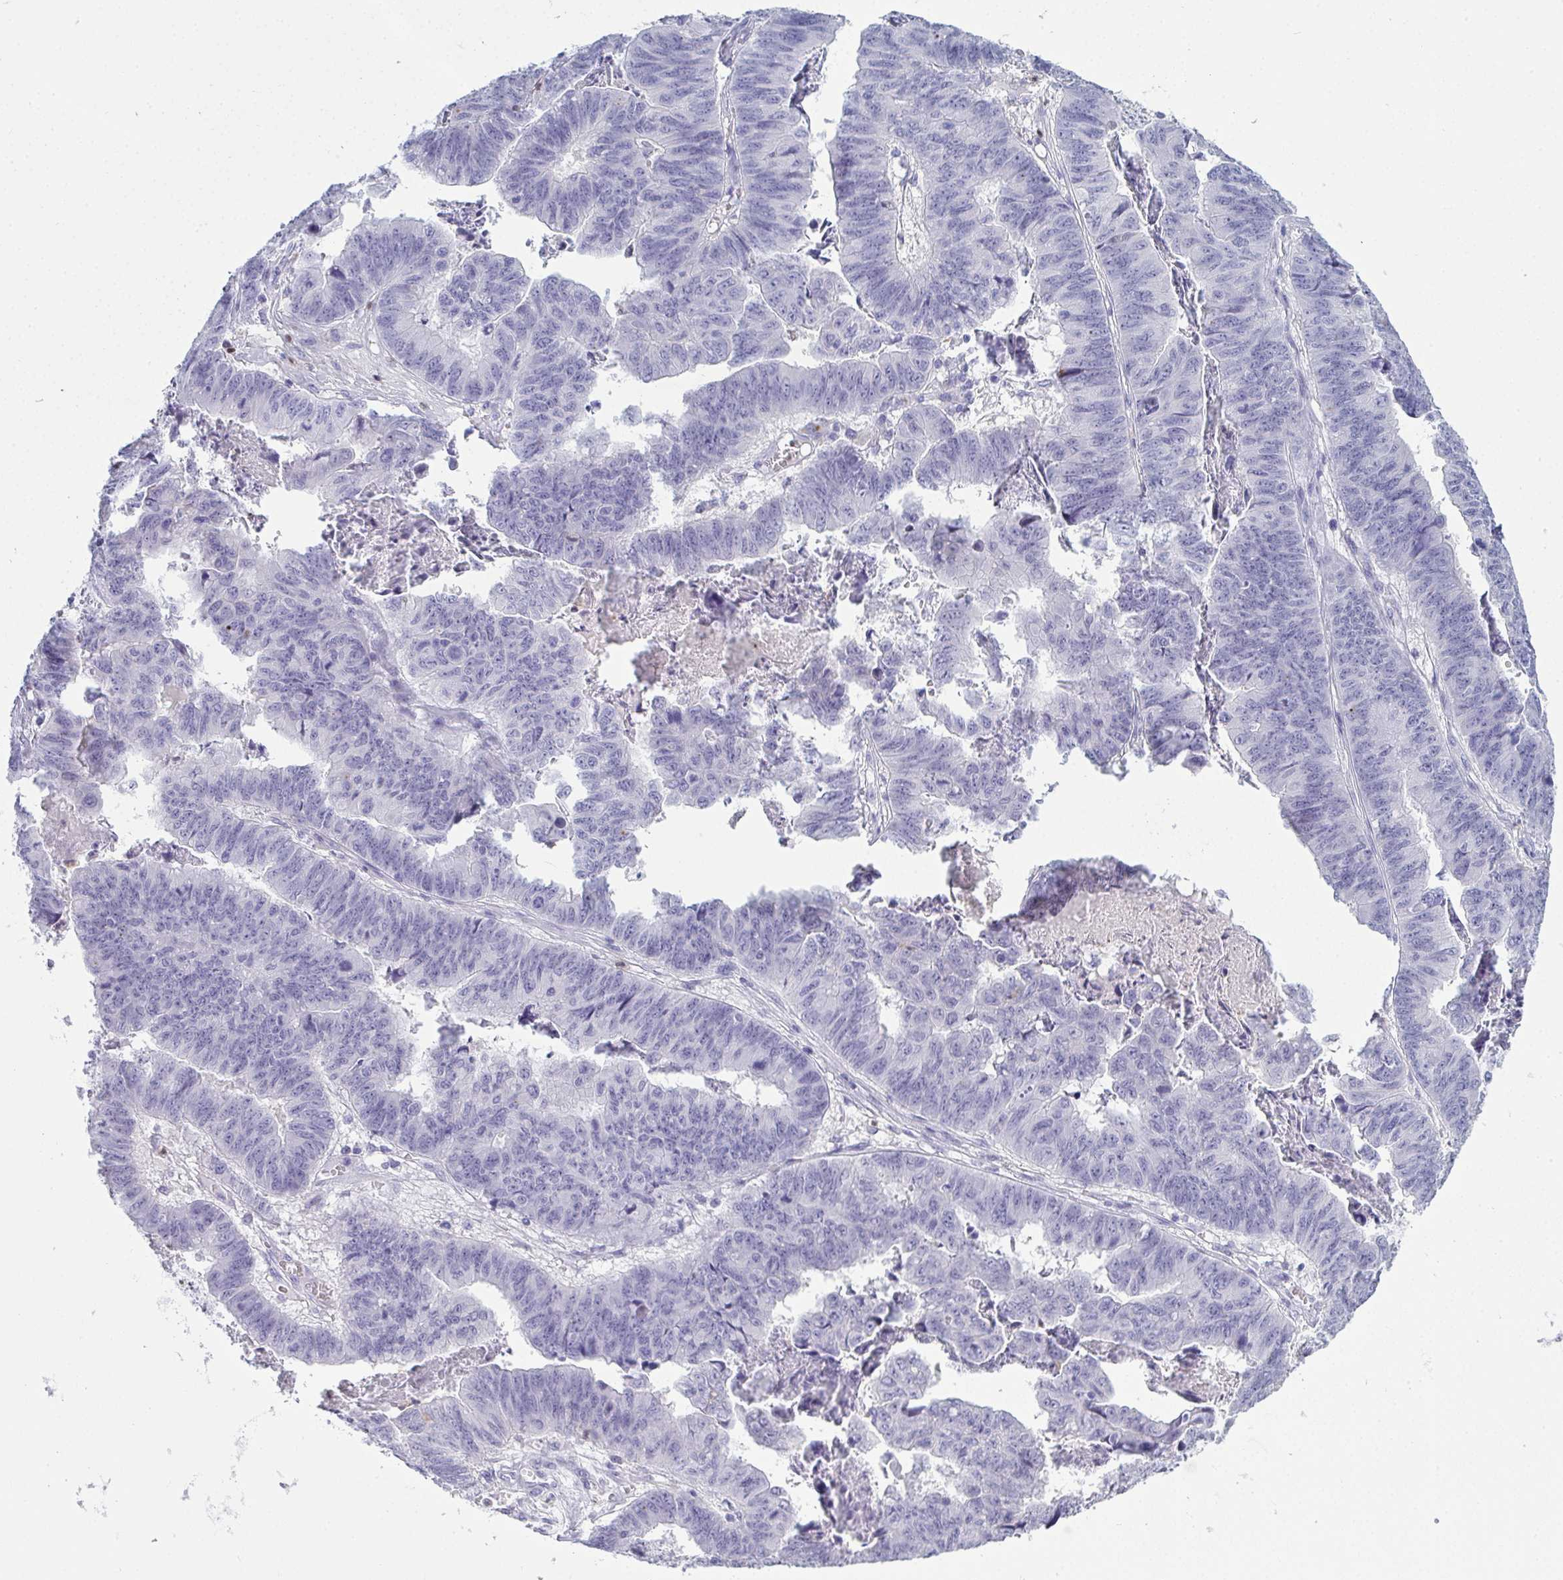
{"staining": {"intensity": "negative", "quantity": "none", "location": "none"}, "tissue": "stomach cancer", "cell_type": "Tumor cells", "image_type": "cancer", "snomed": [{"axis": "morphology", "description": "Adenocarcinoma, NOS"}, {"axis": "topography", "description": "Stomach, lower"}], "caption": "Tumor cells are negative for brown protein staining in stomach cancer. The staining was performed using DAB to visualize the protein expression in brown, while the nuclei were stained in blue with hematoxylin (Magnification: 20x).", "gene": "SERPINB10", "patient": {"sex": "male", "age": 77}}